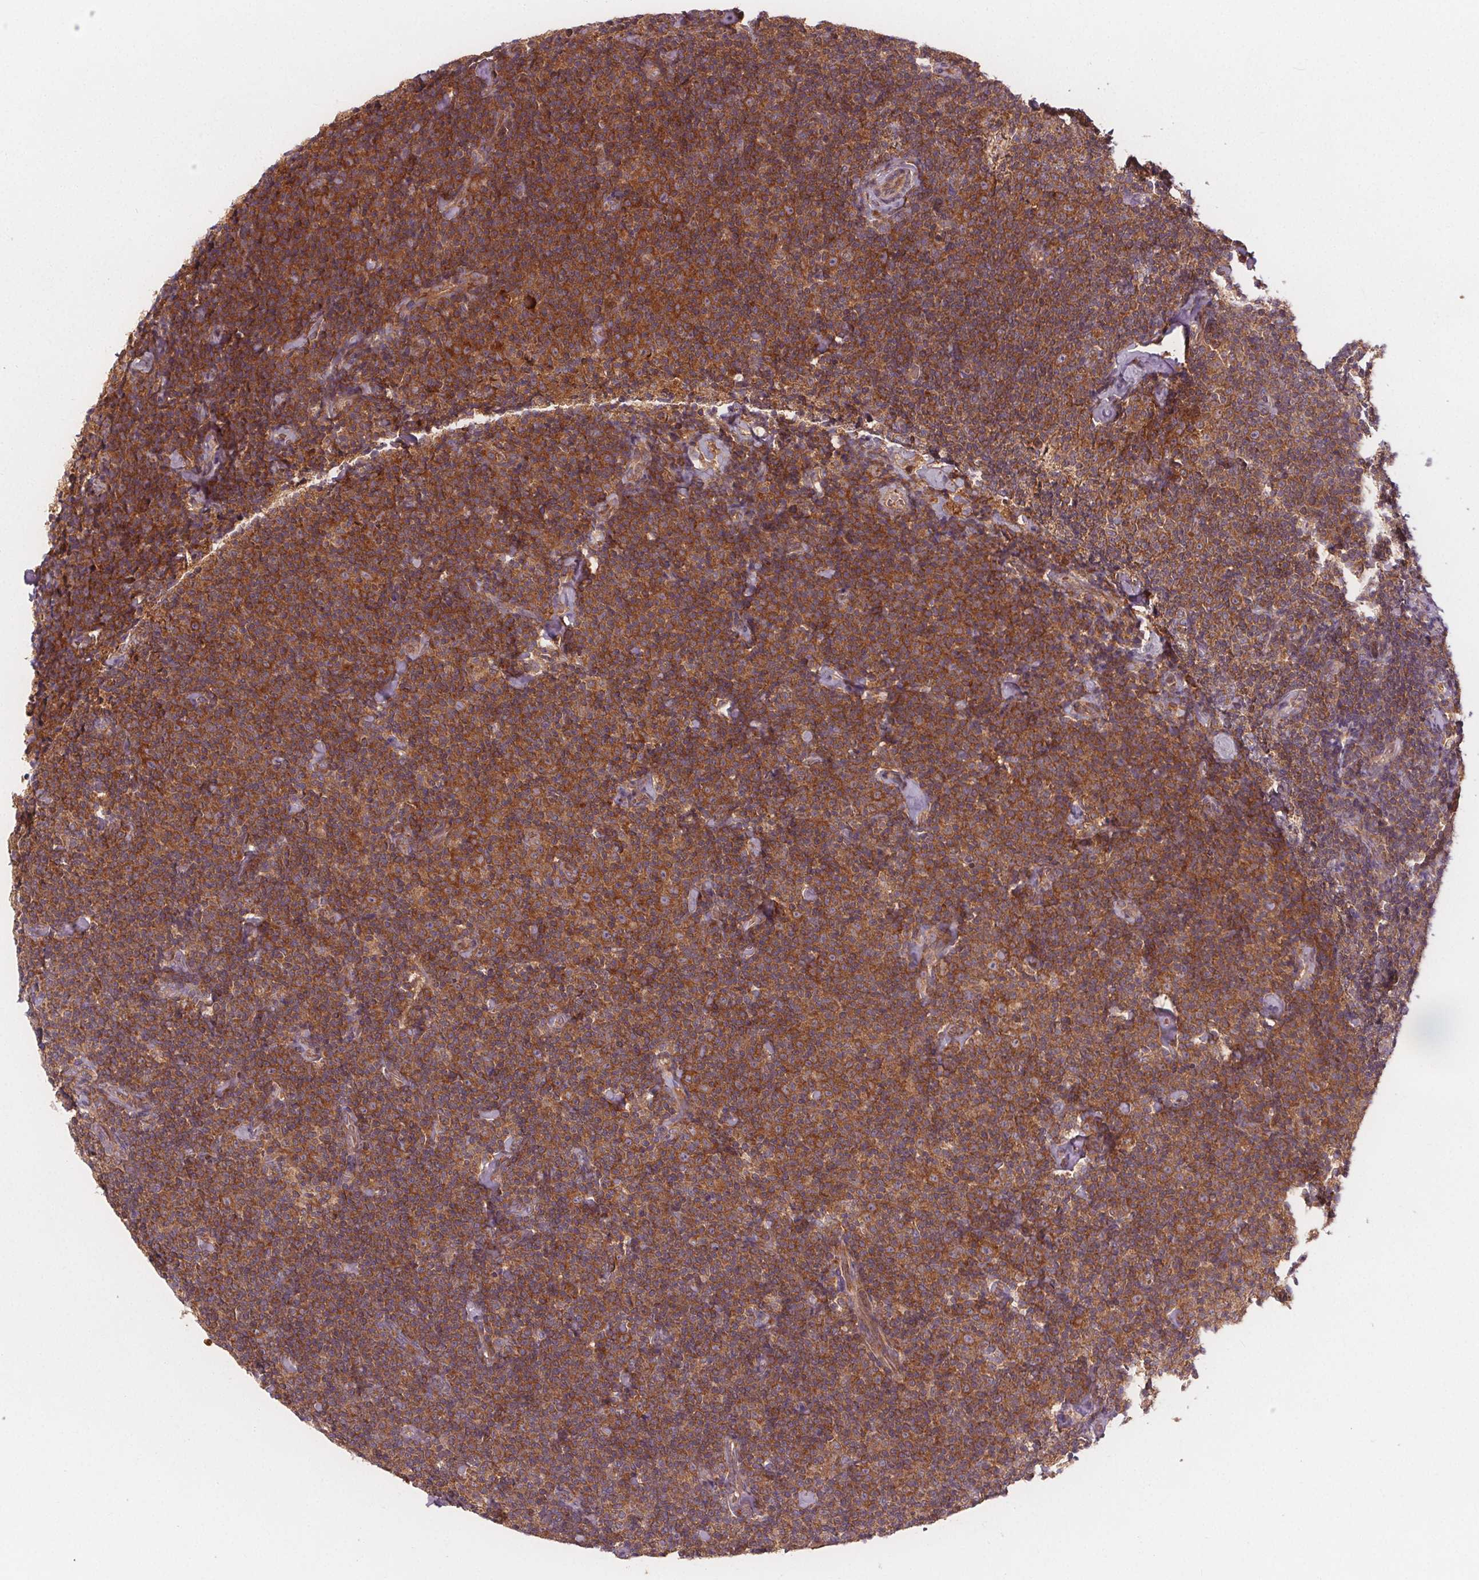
{"staining": {"intensity": "moderate", "quantity": ">75%", "location": "cytoplasmic/membranous"}, "tissue": "lymphoma", "cell_type": "Tumor cells", "image_type": "cancer", "snomed": [{"axis": "morphology", "description": "Malignant lymphoma, non-Hodgkin's type, Low grade"}, {"axis": "topography", "description": "Lymph node"}], "caption": "Human lymphoma stained with a protein marker displays moderate staining in tumor cells.", "gene": "EIF3D", "patient": {"sex": "male", "age": 81}}